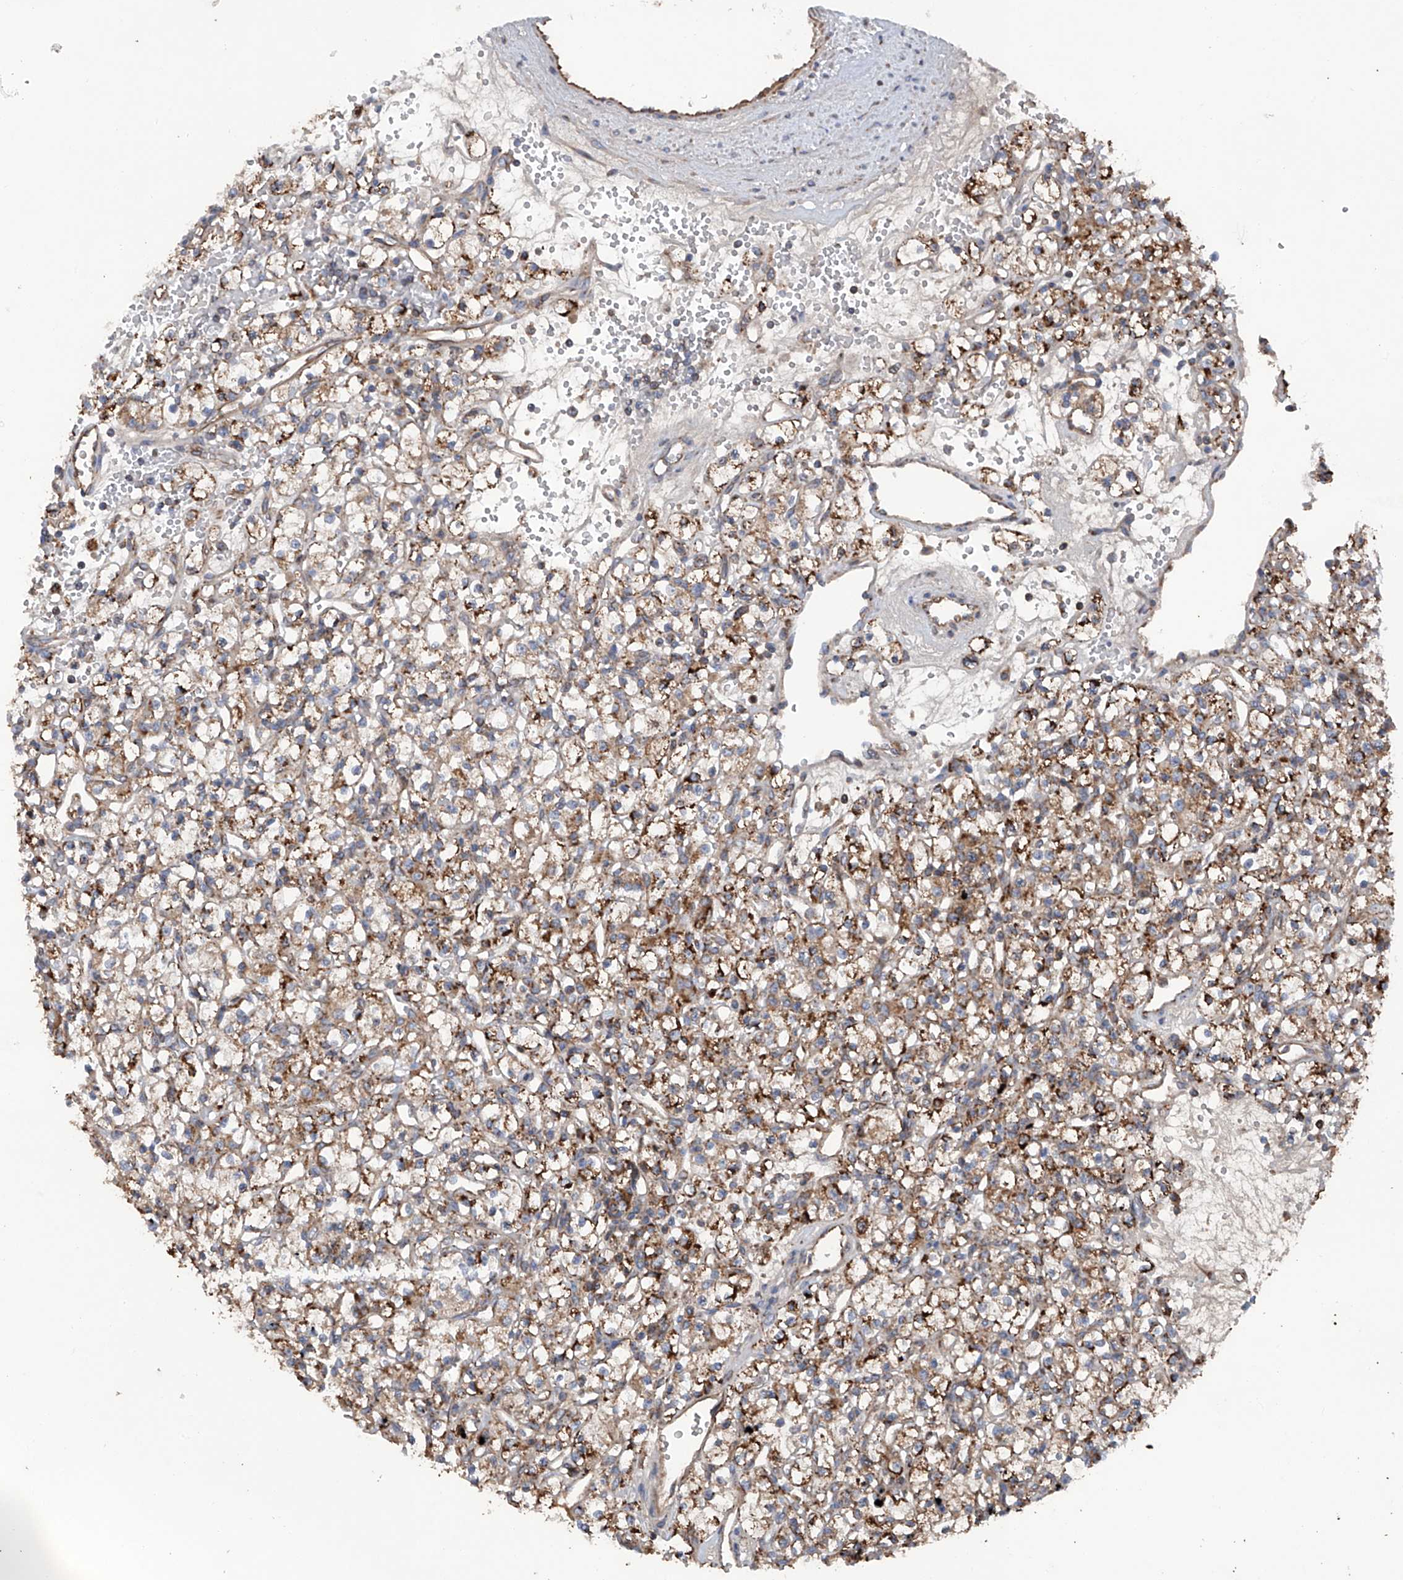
{"staining": {"intensity": "moderate", "quantity": ">75%", "location": "cytoplasmic/membranous"}, "tissue": "renal cancer", "cell_type": "Tumor cells", "image_type": "cancer", "snomed": [{"axis": "morphology", "description": "Adenocarcinoma, NOS"}, {"axis": "topography", "description": "Kidney"}], "caption": "Renal cancer (adenocarcinoma) stained with DAB immunohistochemistry demonstrates medium levels of moderate cytoplasmic/membranous expression in about >75% of tumor cells. (Stains: DAB in brown, nuclei in blue, Microscopy: brightfield microscopy at high magnification).", "gene": "ASCC3", "patient": {"sex": "female", "age": 59}}